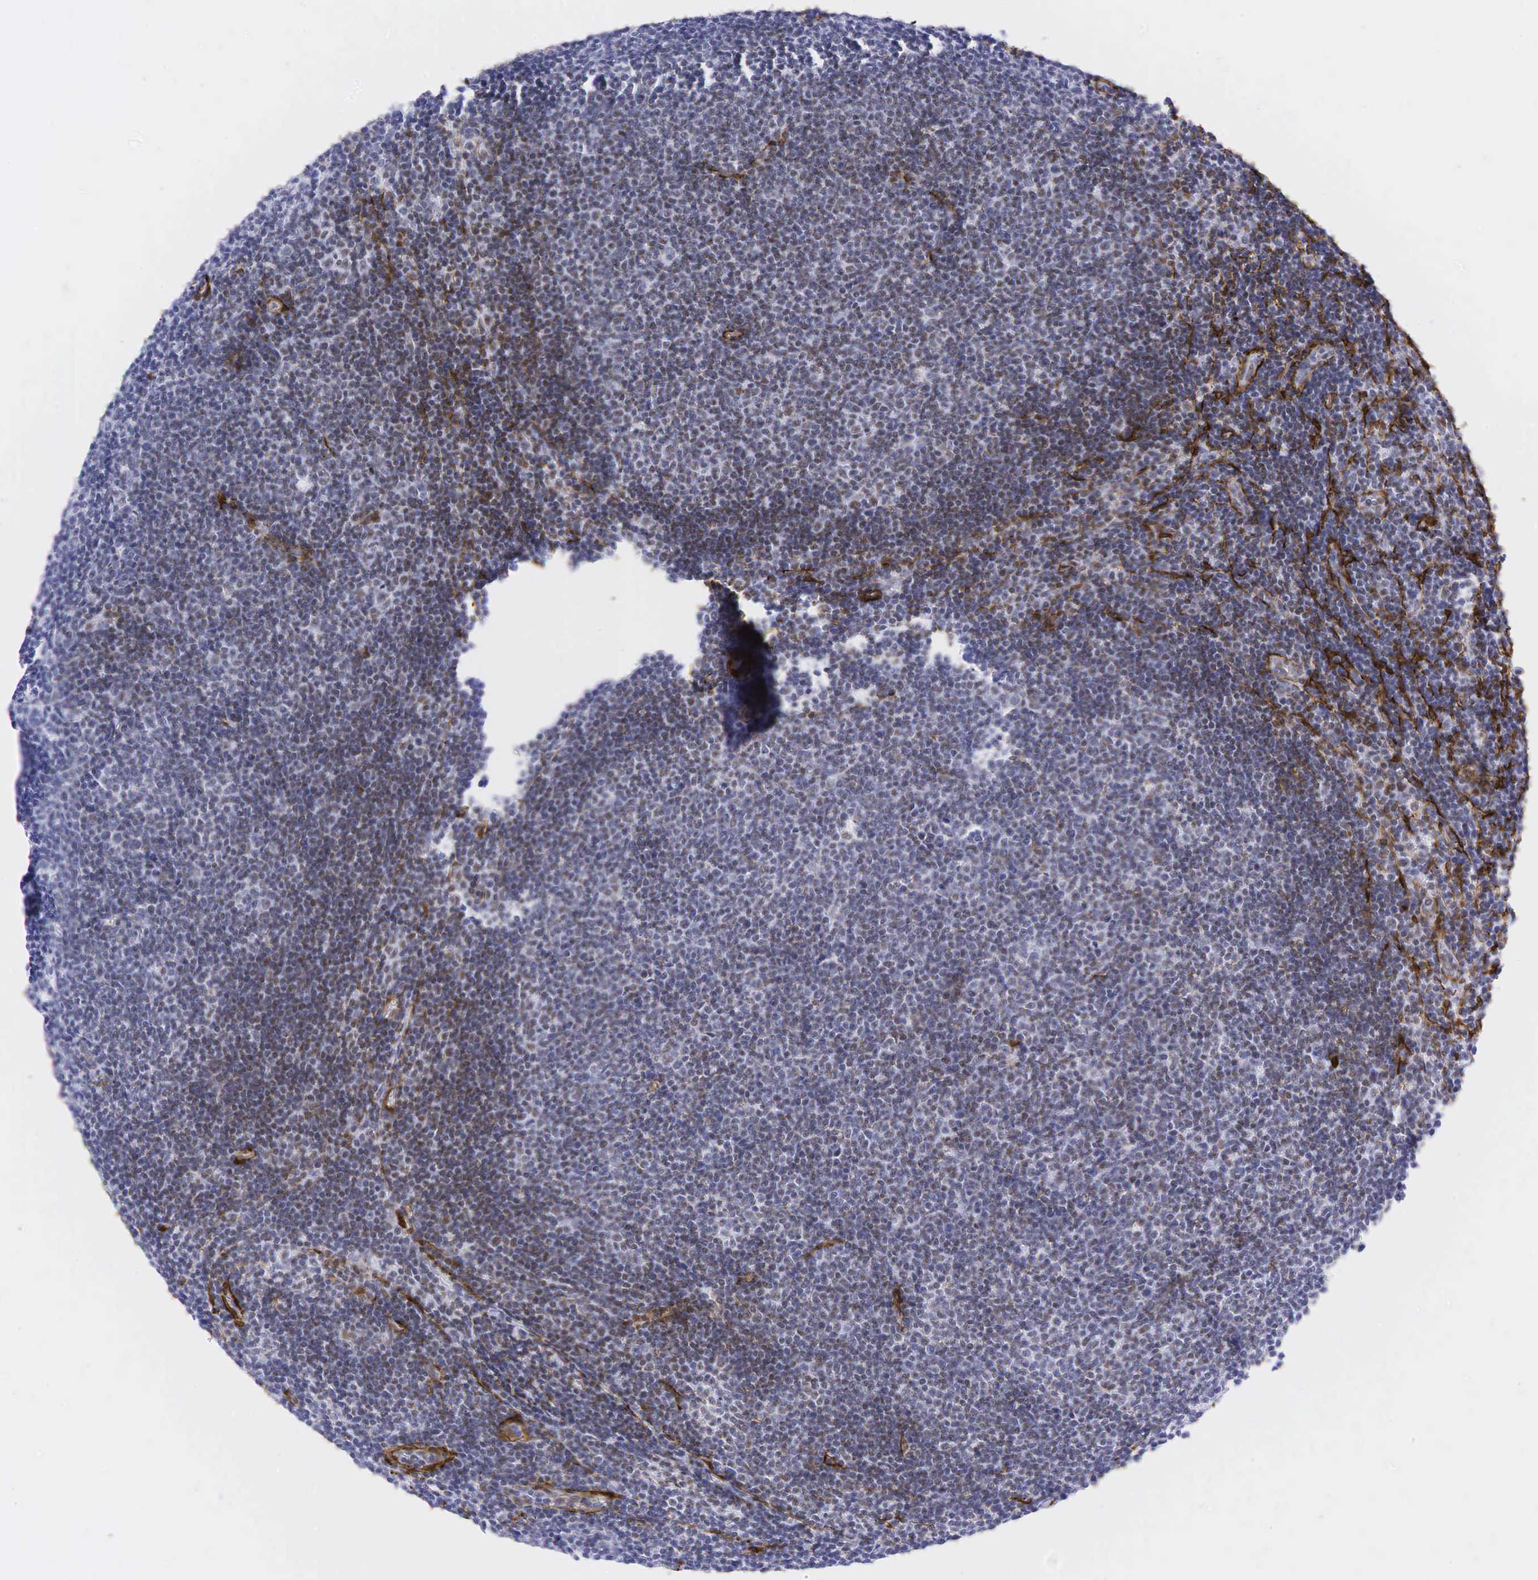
{"staining": {"intensity": "weak", "quantity": "25%-75%", "location": "nuclear"}, "tissue": "lymphoma", "cell_type": "Tumor cells", "image_type": "cancer", "snomed": [{"axis": "morphology", "description": "Malignant lymphoma, non-Hodgkin's type, Low grade"}, {"axis": "topography", "description": "Lymph node"}], "caption": "DAB (3,3'-diaminobenzidine) immunohistochemical staining of human low-grade malignant lymphoma, non-Hodgkin's type reveals weak nuclear protein staining in approximately 25%-75% of tumor cells. Ihc stains the protein in brown and the nuclei are stained blue.", "gene": "ACTA2", "patient": {"sex": "male", "age": 49}}